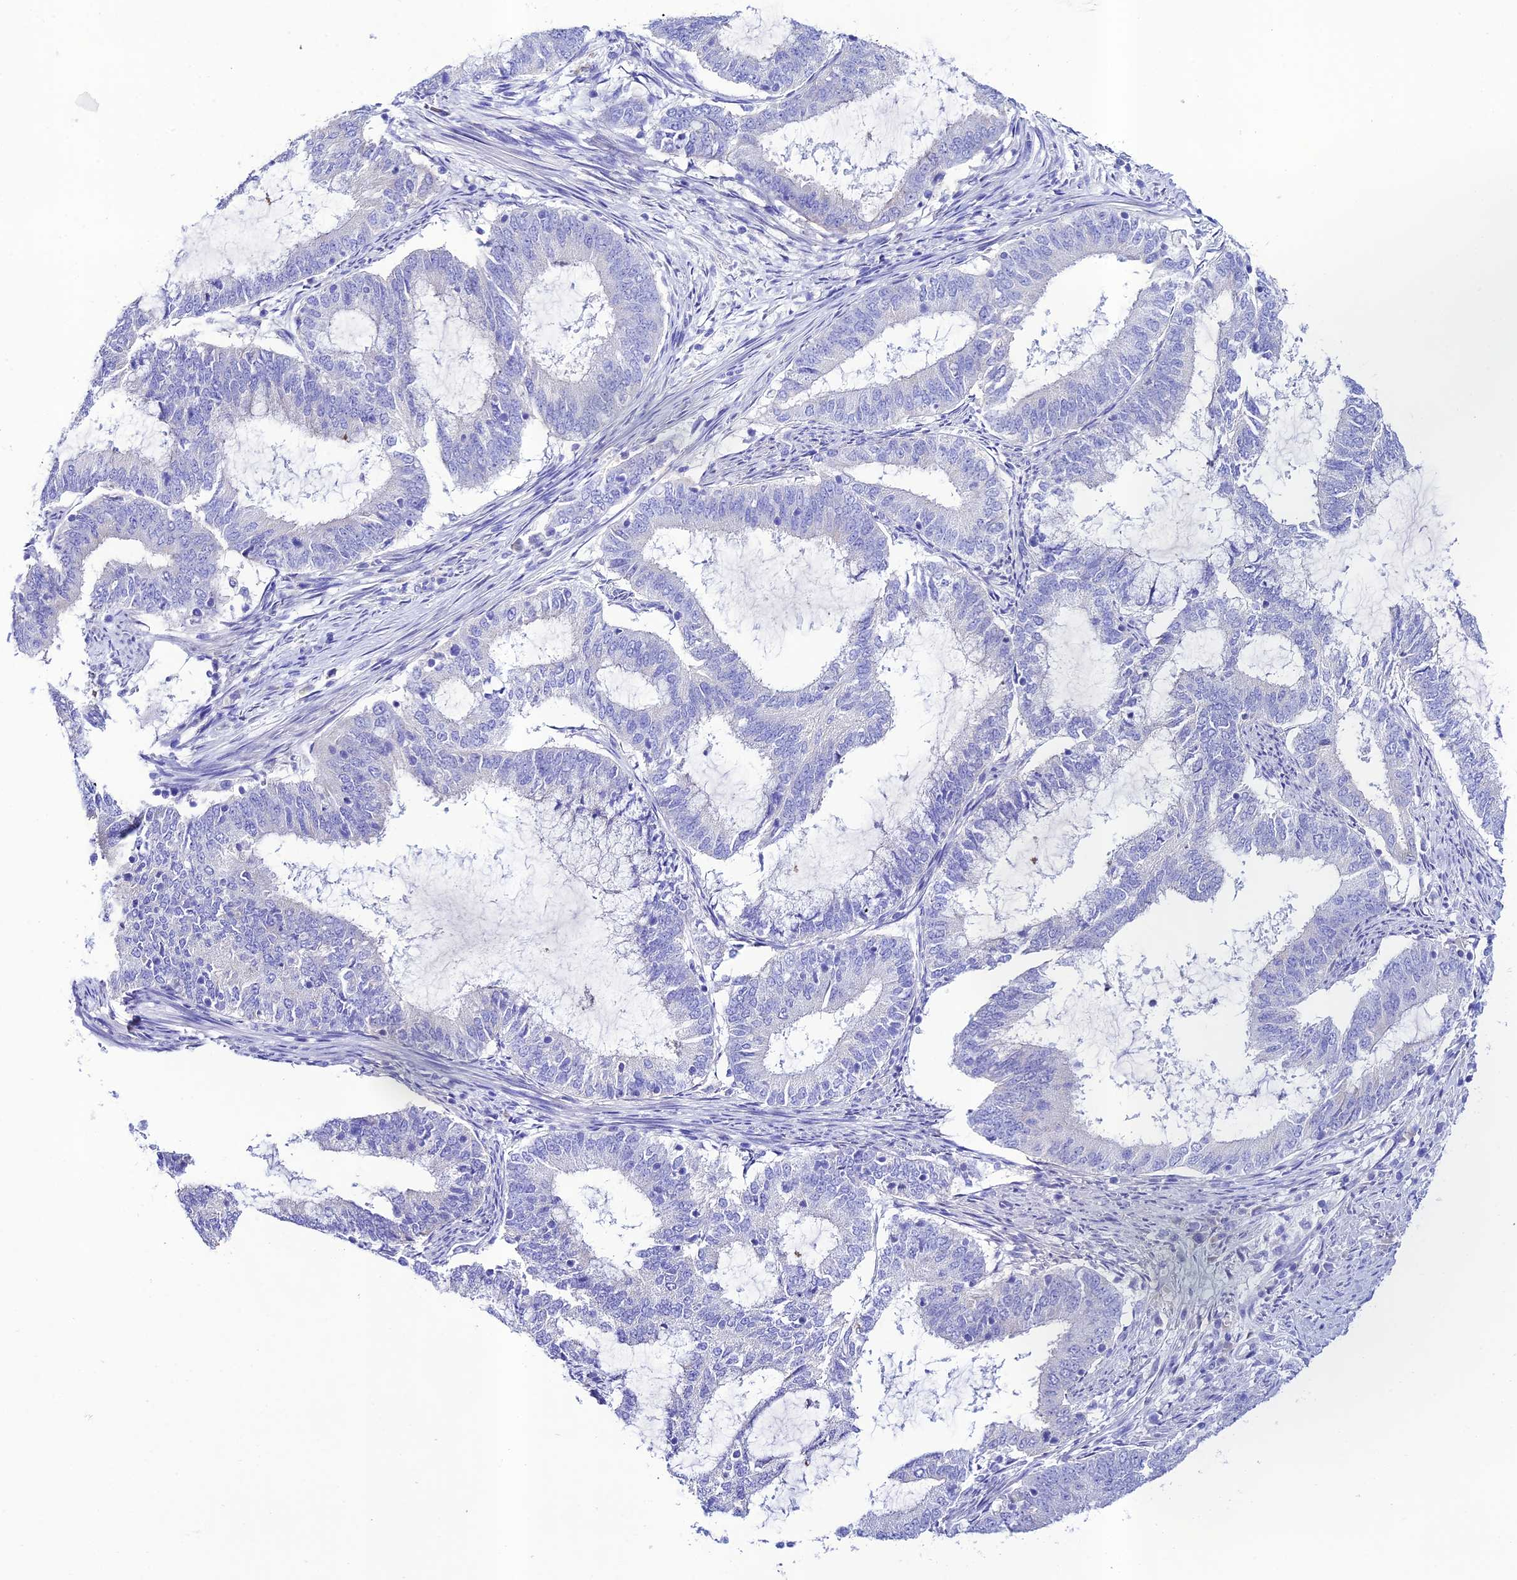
{"staining": {"intensity": "negative", "quantity": "none", "location": "none"}, "tissue": "endometrial cancer", "cell_type": "Tumor cells", "image_type": "cancer", "snomed": [{"axis": "morphology", "description": "Adenocarcinoma, NOS"}, {"axis": "topography", "description": "Endometrium"}], "caption": "IHC of endometrial cancer (adenocarcinoma) demonstrates no expression in tumor cells.", "gene": "NLRP6", "patient": {"sex": "female", "age": 51}}